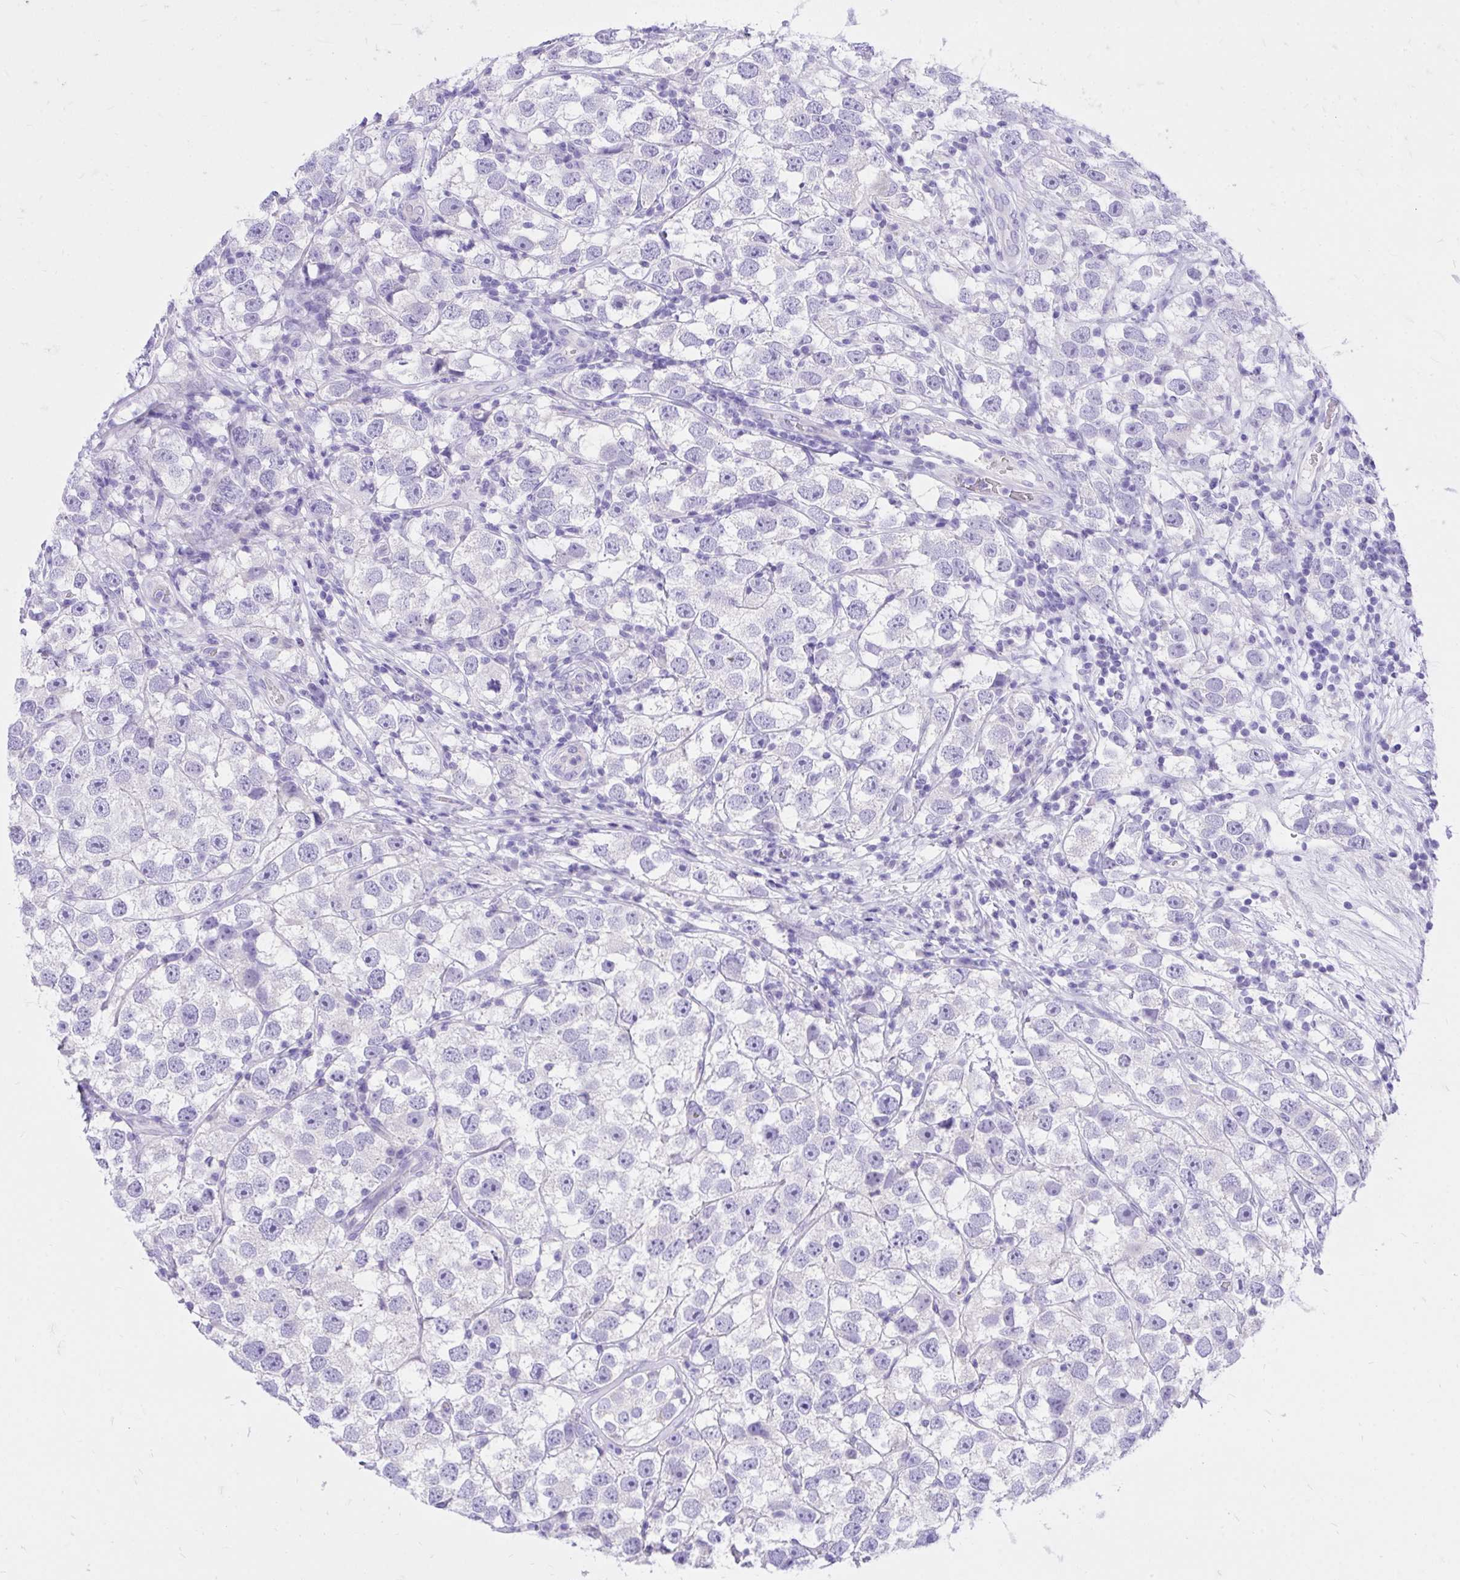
{"staining": {"intensity": "negative", "quantity": "none", "location": "none"}, "tissue": "testis cancer", "cell_type": "Tumor cells", "image_type": "cancer", "snomed": [{"axis": "morphology", "description": "Seminoma, NOS"}, {"axis": "topography", "description": "Testis"}], "caption": "Human testis seminoma stained for a protein using immunohistochemistry displays no positivity in tumor cells.", "gene": "MON1A", "patient": {"sex": "male", "age": 26}}